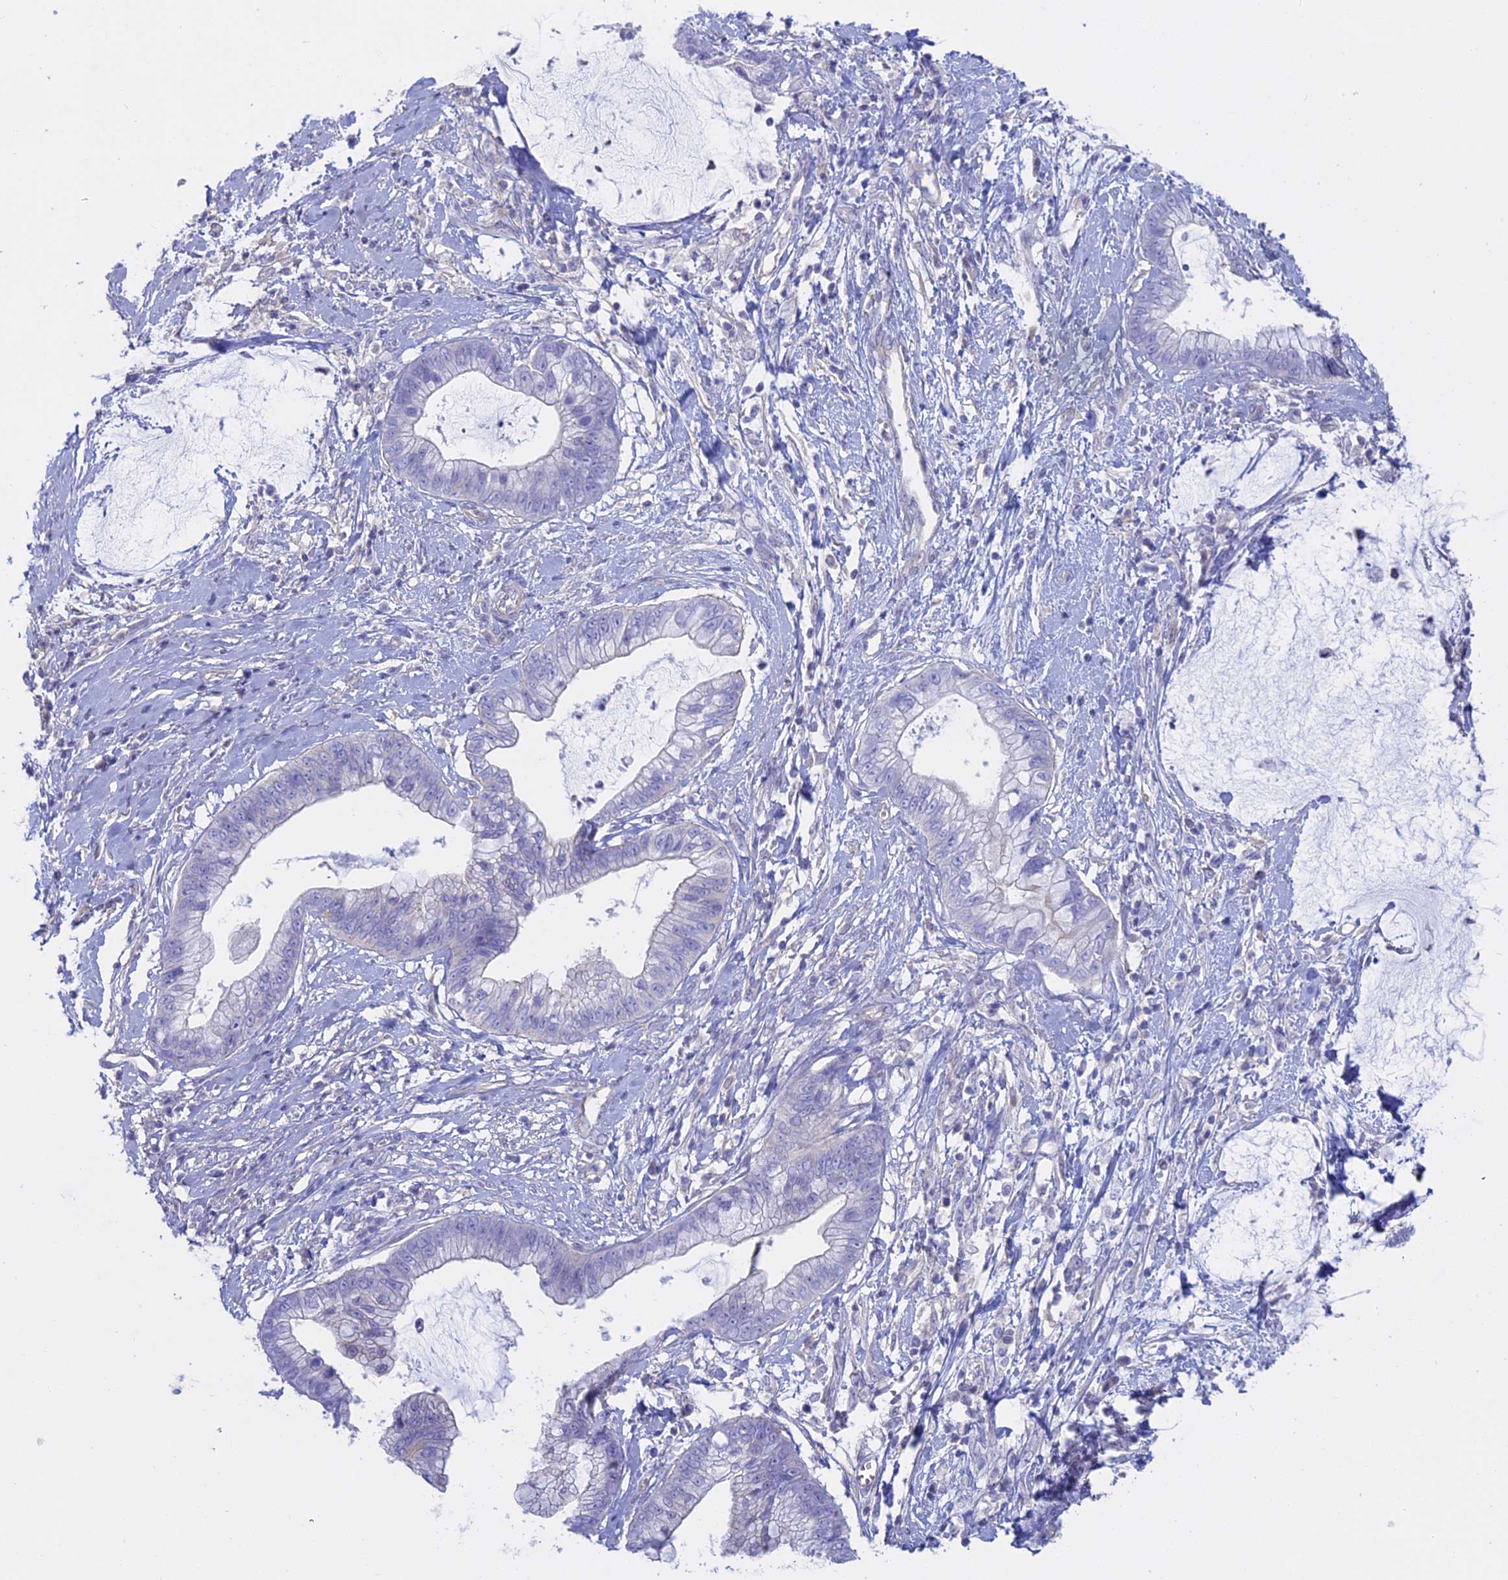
{"staining": {"intensity": "negative", "quantity": "none", "location": "none"}, "tissue": "cervical cancer", "cell_type": "Tumor cells", "image_type": "cancer", "snomed": [{"axis": "morphology", "description": "Adenocarcinoma, NOS"}, {"axis": "topography", "description": "Cervix"}], "caption": "Image shows no significant protein expression in tumor cells of cervical cancer (adenocarcinoma).", "gene": "AHCYL1", "patient": {"sex": "female", "age": 44}}